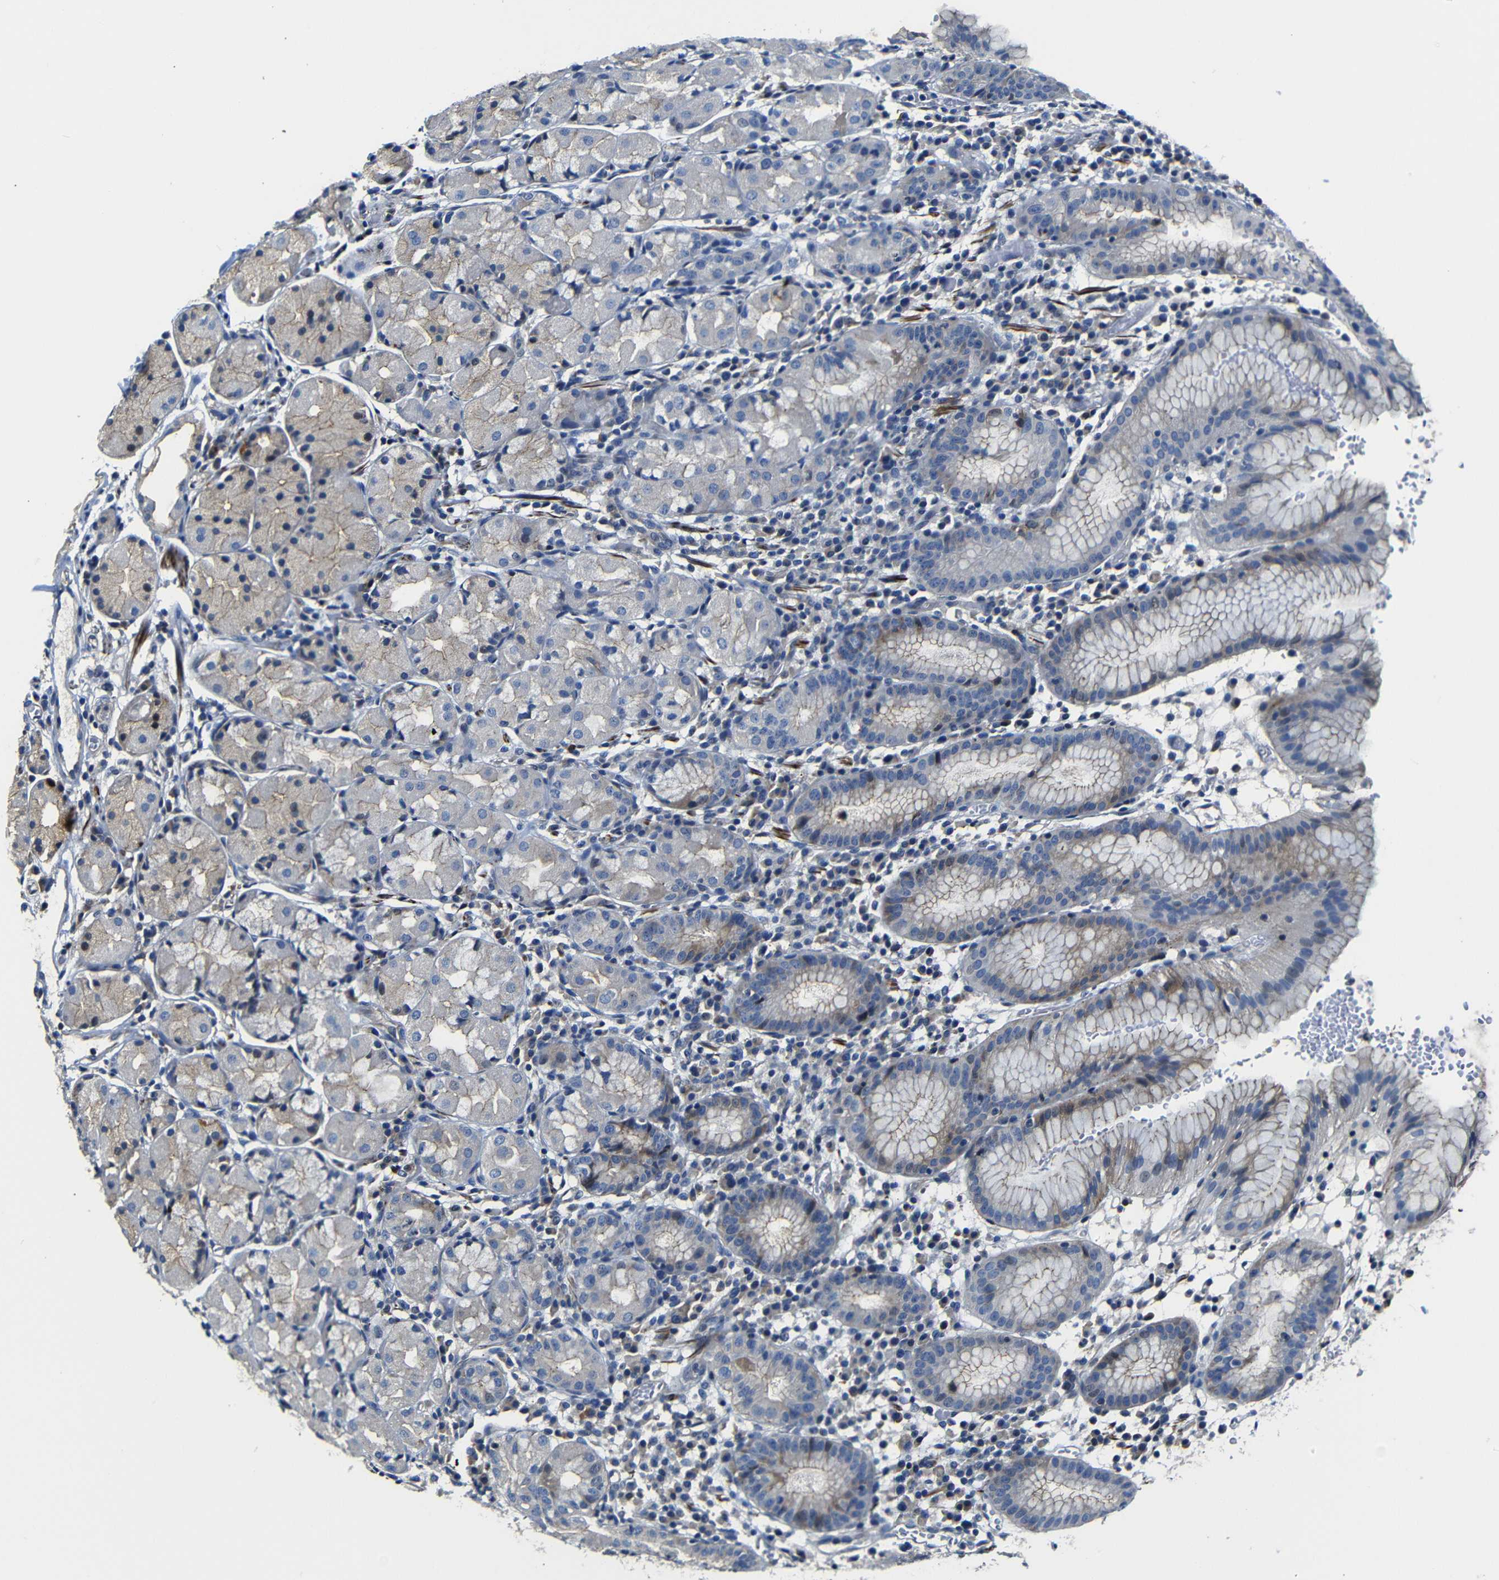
{"staining": {"intensity": "moderate", "quantity": "<25%", "location": "cytoplasmic/membranous"}, "tissue": "stomach", "cell_type": "Glandular cells", "image_type": "normal", "snomed": [{"axis": "morphology", "description": "Normal tissue, NOS"}, {"axis": "topography", "description": "Stomach"}, {"axis": "topography", "description": "Stomach, lower"}], "caption": "Unremarkable stomach was stained to show a protein in brown. There is low levels of moderate cytoplasmic/membranous expression in about <25% of glandular cells. Using DAB (3,3'-diaminobenzidine) (brown) and hematoxylin (blue) stains, captured at high magnification using brightfield microscopy.", "gene": "AFDN", "patient": {"sex": "female", "age": 75}}